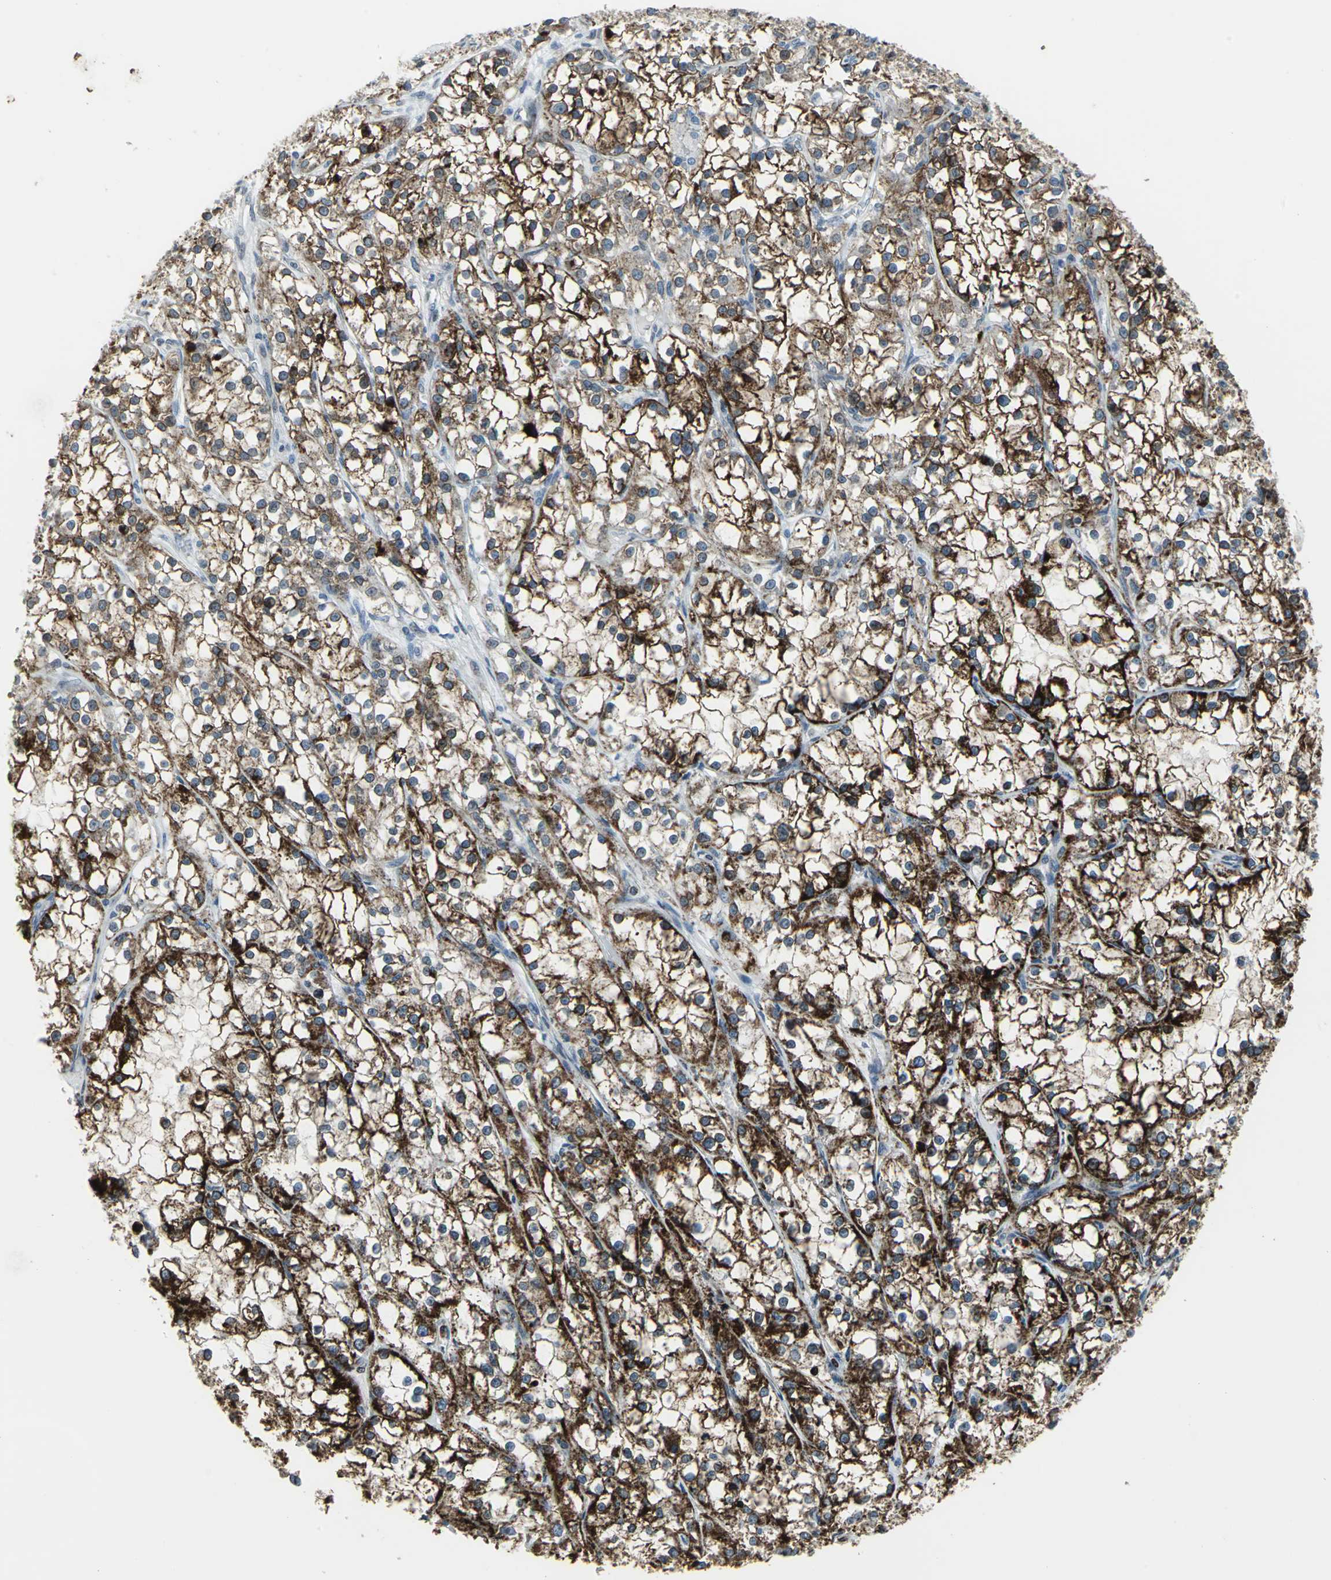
{"staining": {"intensity": "strong", "quantity": ">75%", "location": "cytoplasmic/membranous"}, "tissue": "renal cancer", "cell_type": "Tumor cells", "image_type": "cancer", "snomed": [{"axis": "morphology", "description": "Adenocarcinoma, NOS"}, {"axis": "topography", "description": "Kidney"}], "caption": "Immunohistochemistry image of renal adenocarcinoma stained for a protein (brown), which demonstrates high levels of strong cytoplasmic/membranous expression in about >75% of tumor cells.", "gene": "SNUPN", "patient": {"sex": "female", "age": 52}}